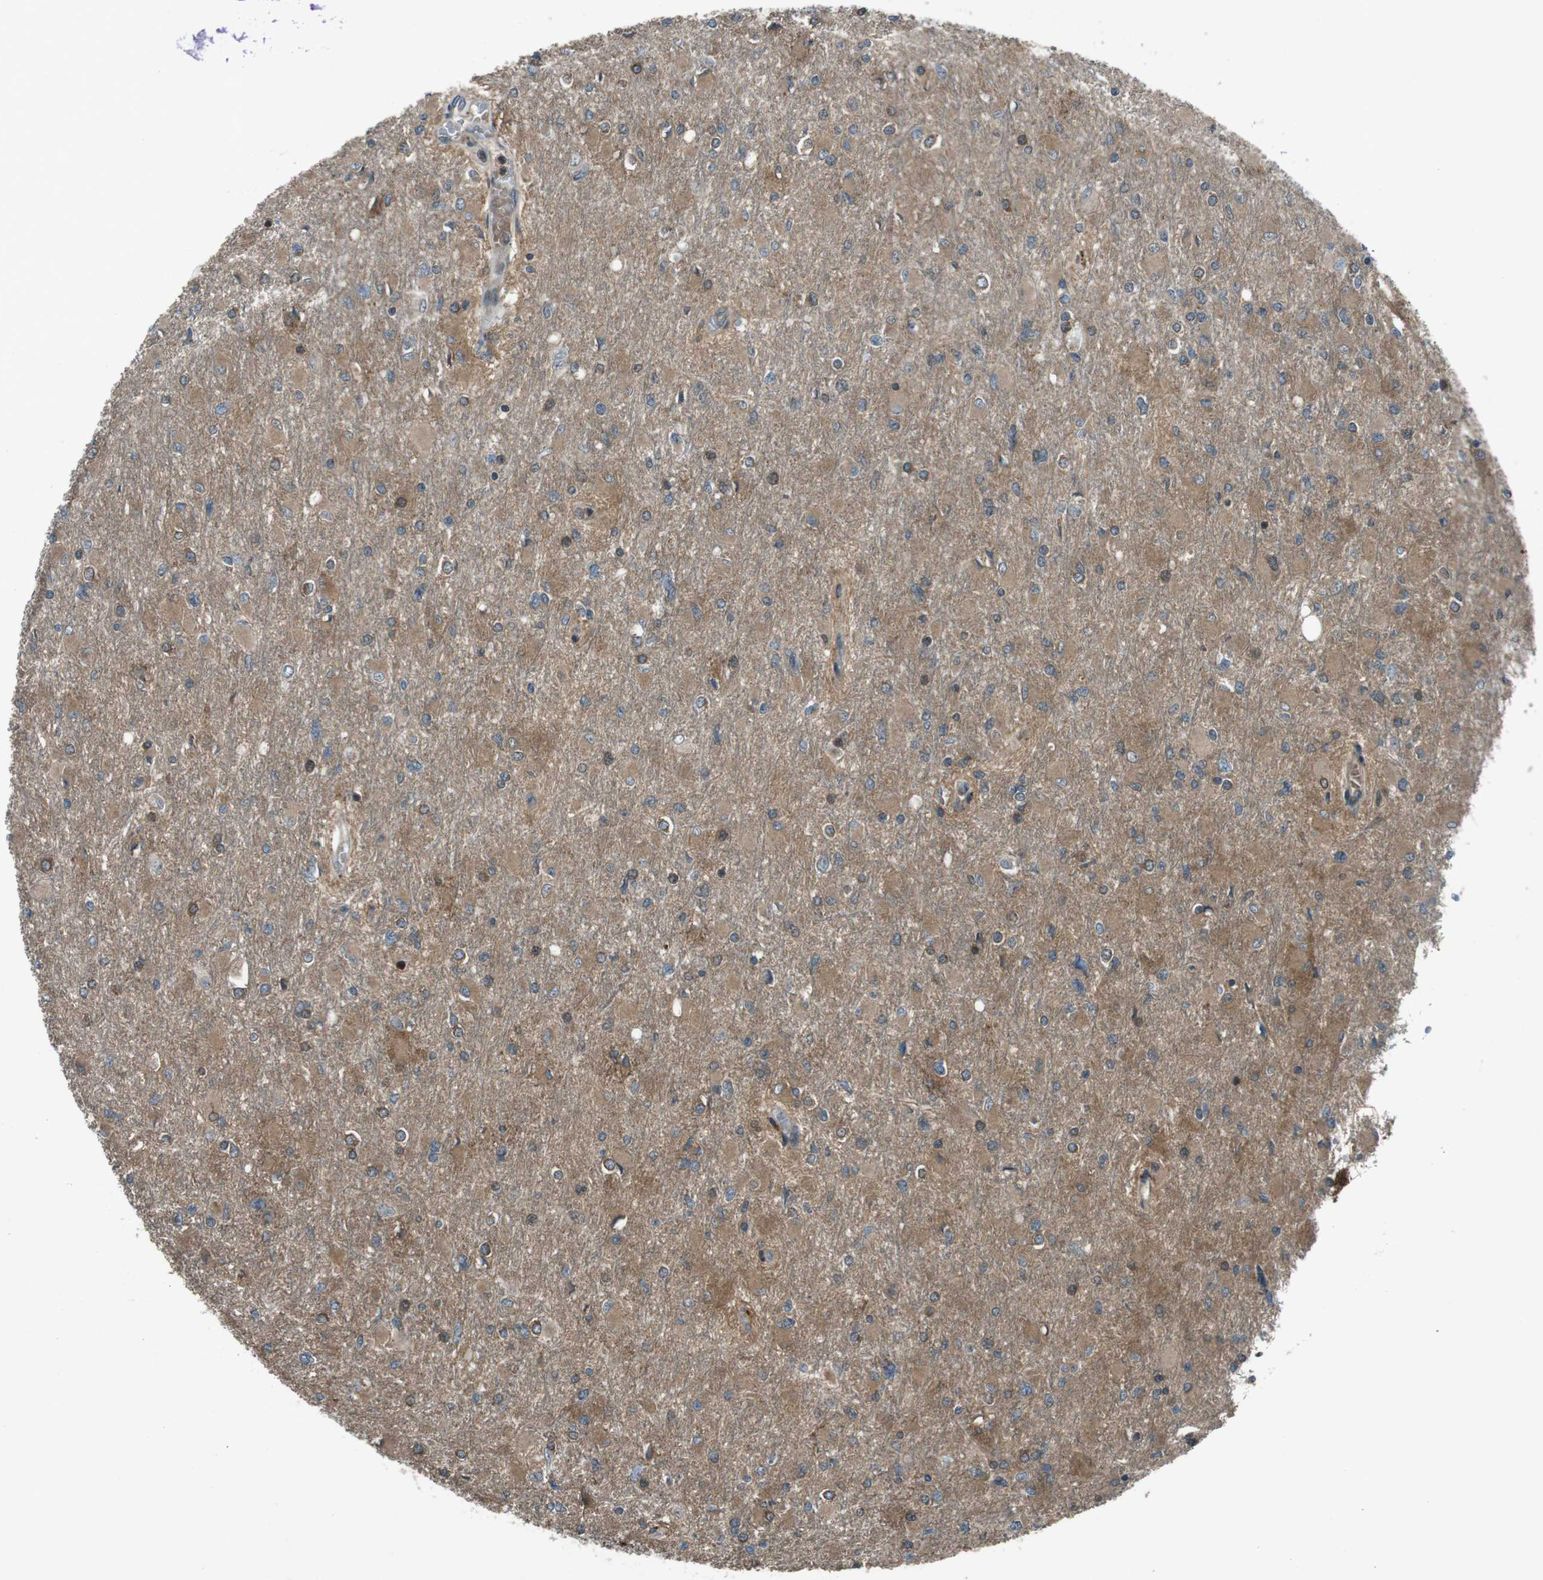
{"staining": {"intensity": "moderate", "quantity": "25%-75%", "location": "cytoplasmic/membranous"}, "tissue": "glioma", "cell_type": "Tumor cells", "image_type": "cancer", "snomed": [{"axis": "morphology", "description": "Glioma, malignant, High grade"}, {"axis": "topography", "description": "Cerebral cortex"}], "caption": "A high-resolution image shows IHC staining of malignant high-grade glioma, which reveals moderate cytoplasmic/membranous positivity in about 25%-75% of tumor cells.", "gene": "SLC27A4", "patient": {"sex": "female", "age": 36}}